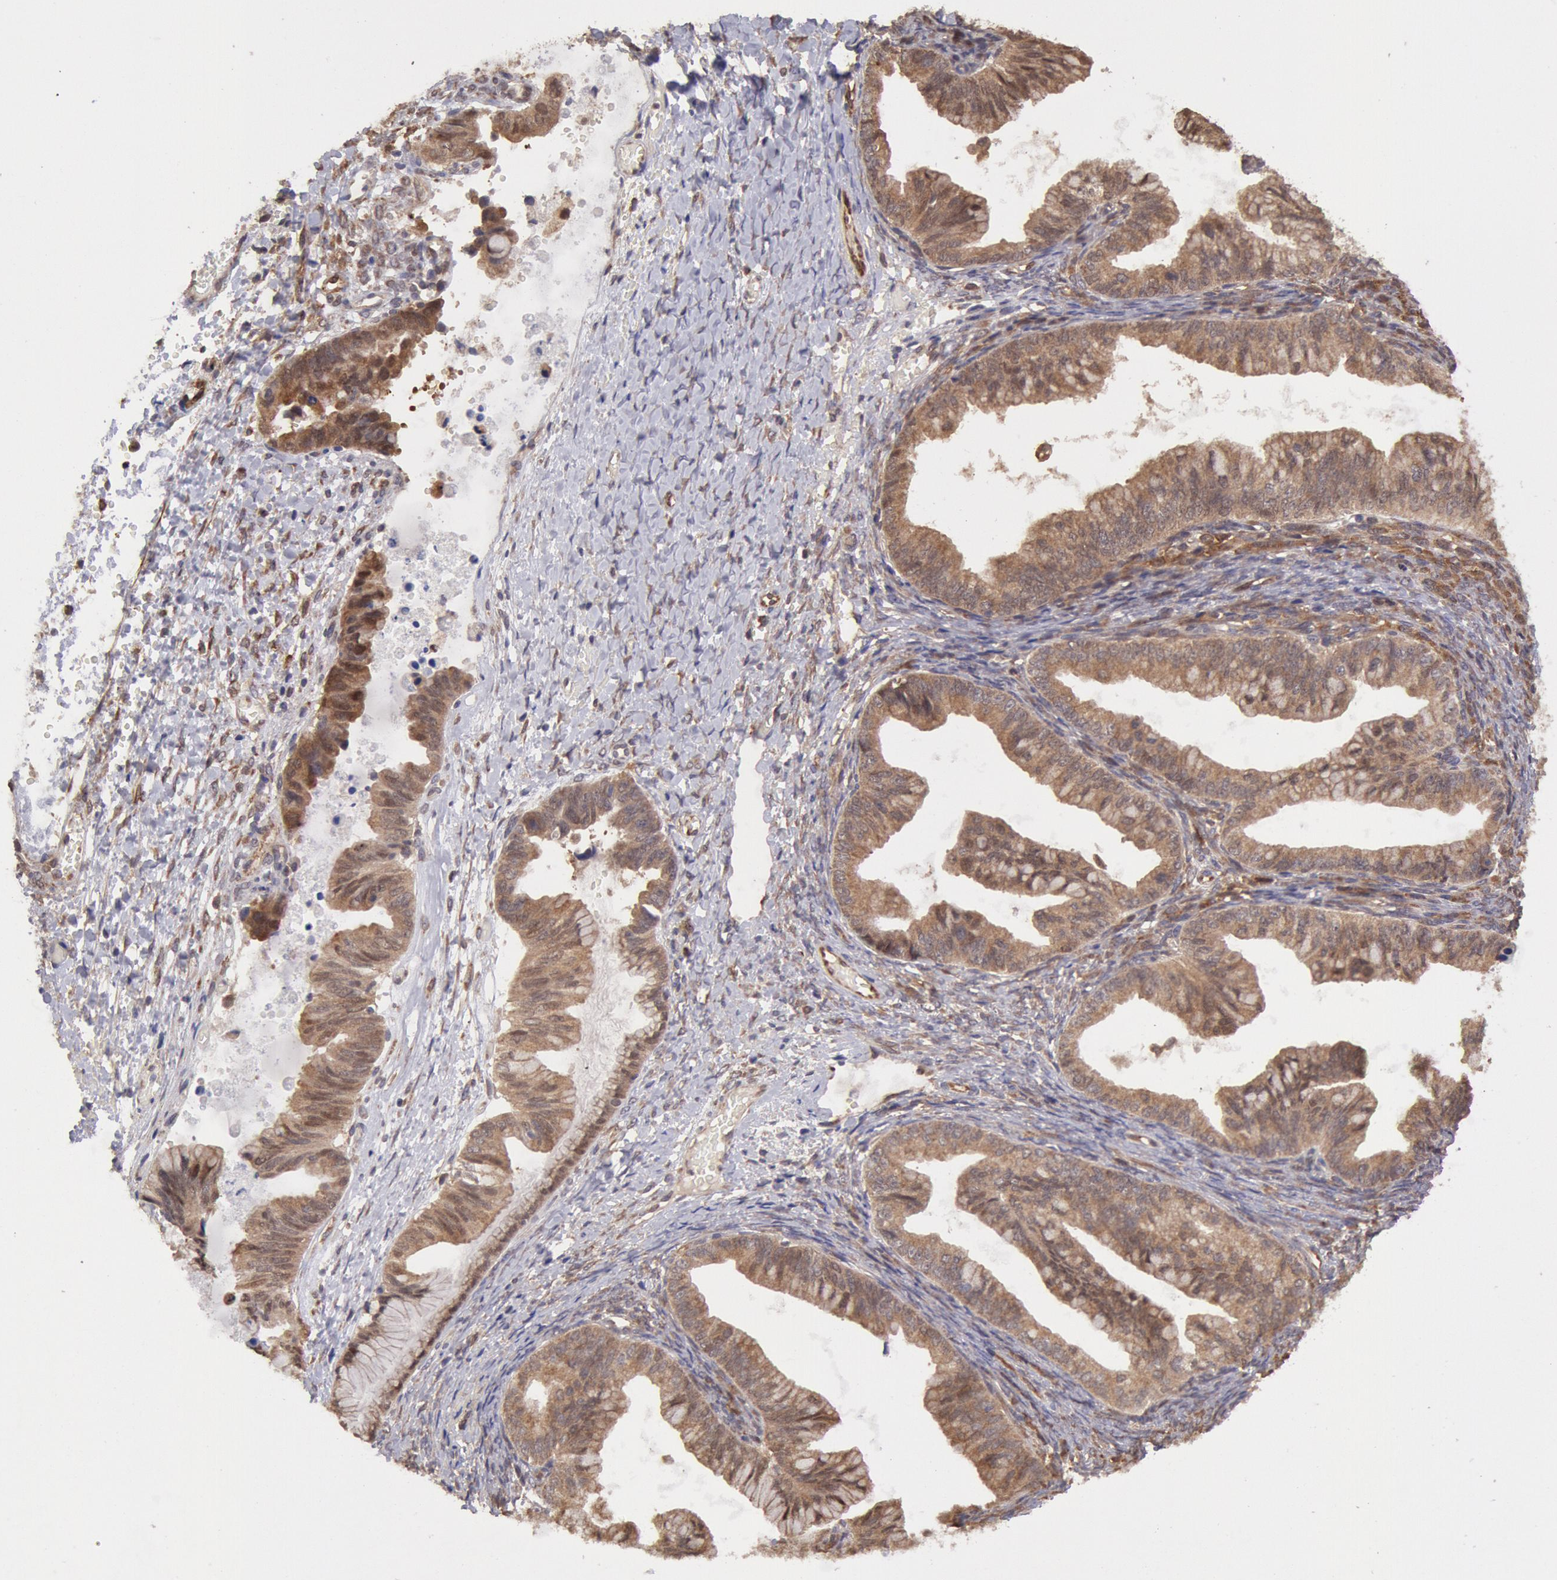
{"staining": {"intensity": "moderate", "quantity": ">75%", "location": "cytoplasmic/membranous,nuclear"}, "tissue": "ovarian cancer", "cell_type": "Tumor cells", "image_type": "cancer", "snomed": [{"axis": "morphology", "description": "Cystadenocarcinoma, mucinous, NOS"}, {"axis": "topography", "description": "Ovary"}], "caption": "Immunohistochemistry (IHC) image of ovarian cancer stained for a protein (brown), which demonstrates medium levels of moderate cytoplasmic/membranous and nuclear positivity in about >75% of tumor cells.", "gene": "COMT", "patient": {"sex": "female", "age": 36}}